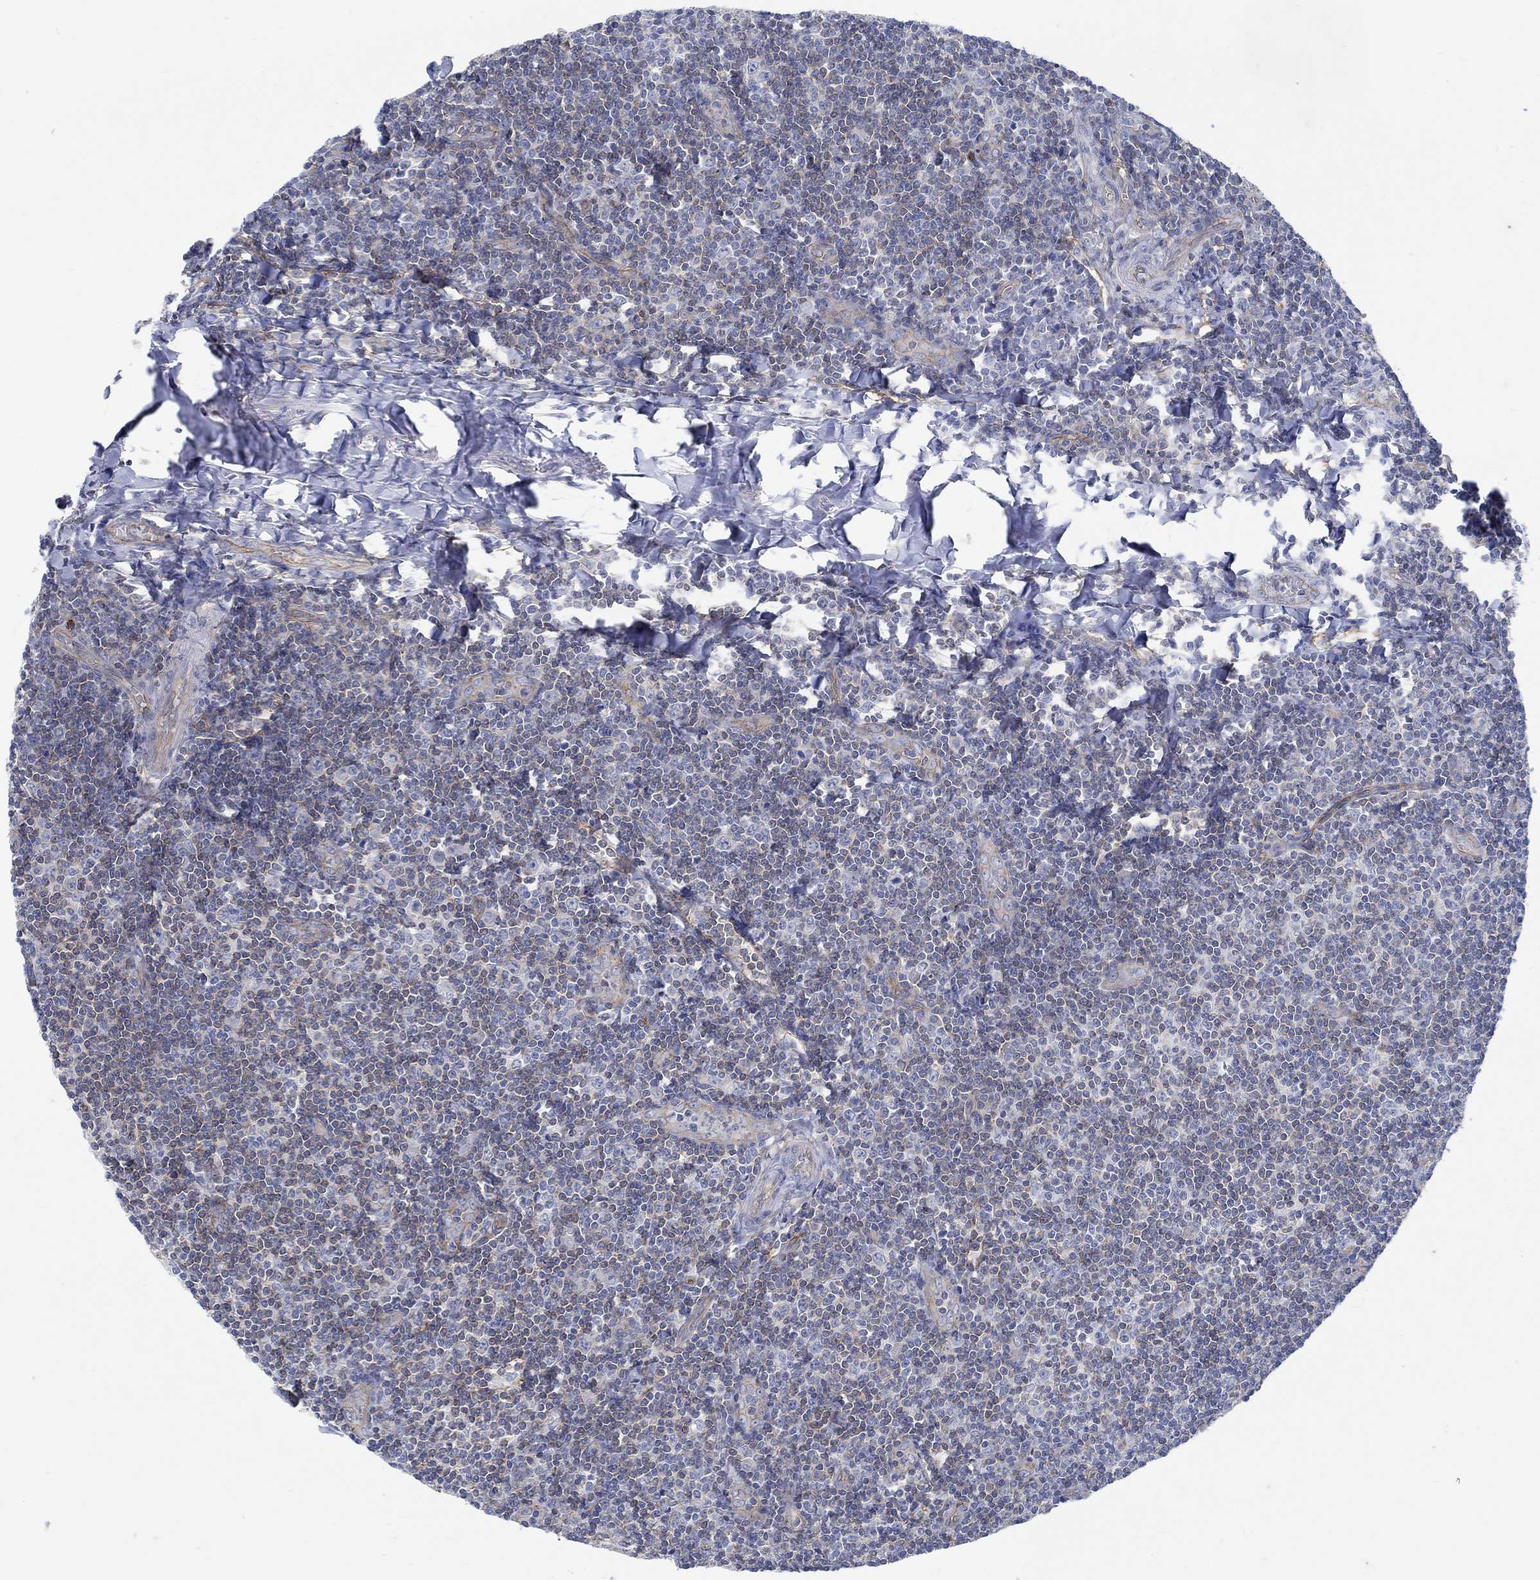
{"staining": {"intensity": "weak", "quantity": "<25%", "location": "cytoplasmic/membranous"}, "tissue": "tonsil", "cell_type": "Germinal center cells", "image_type": "normal", "snomed": [{"axis": "morphology", "description": "Normal tissue, NOS"}, {"axis": "morphology", "description": "Inflammation, NOS"}, {"axis": "topography", "description": "Tonsil"}], "caption": "Immunohistochemistry photomicrograph of benign human tonsil stained for a protein (brown), which displays no expression in germinal center cells. (DAB (3,3'-diaminobenzidine) IHC visualized using brightfield microscopy, high magnification).", "gene": "TMEM198", "patient": {"sex": "female", "age": 31}}